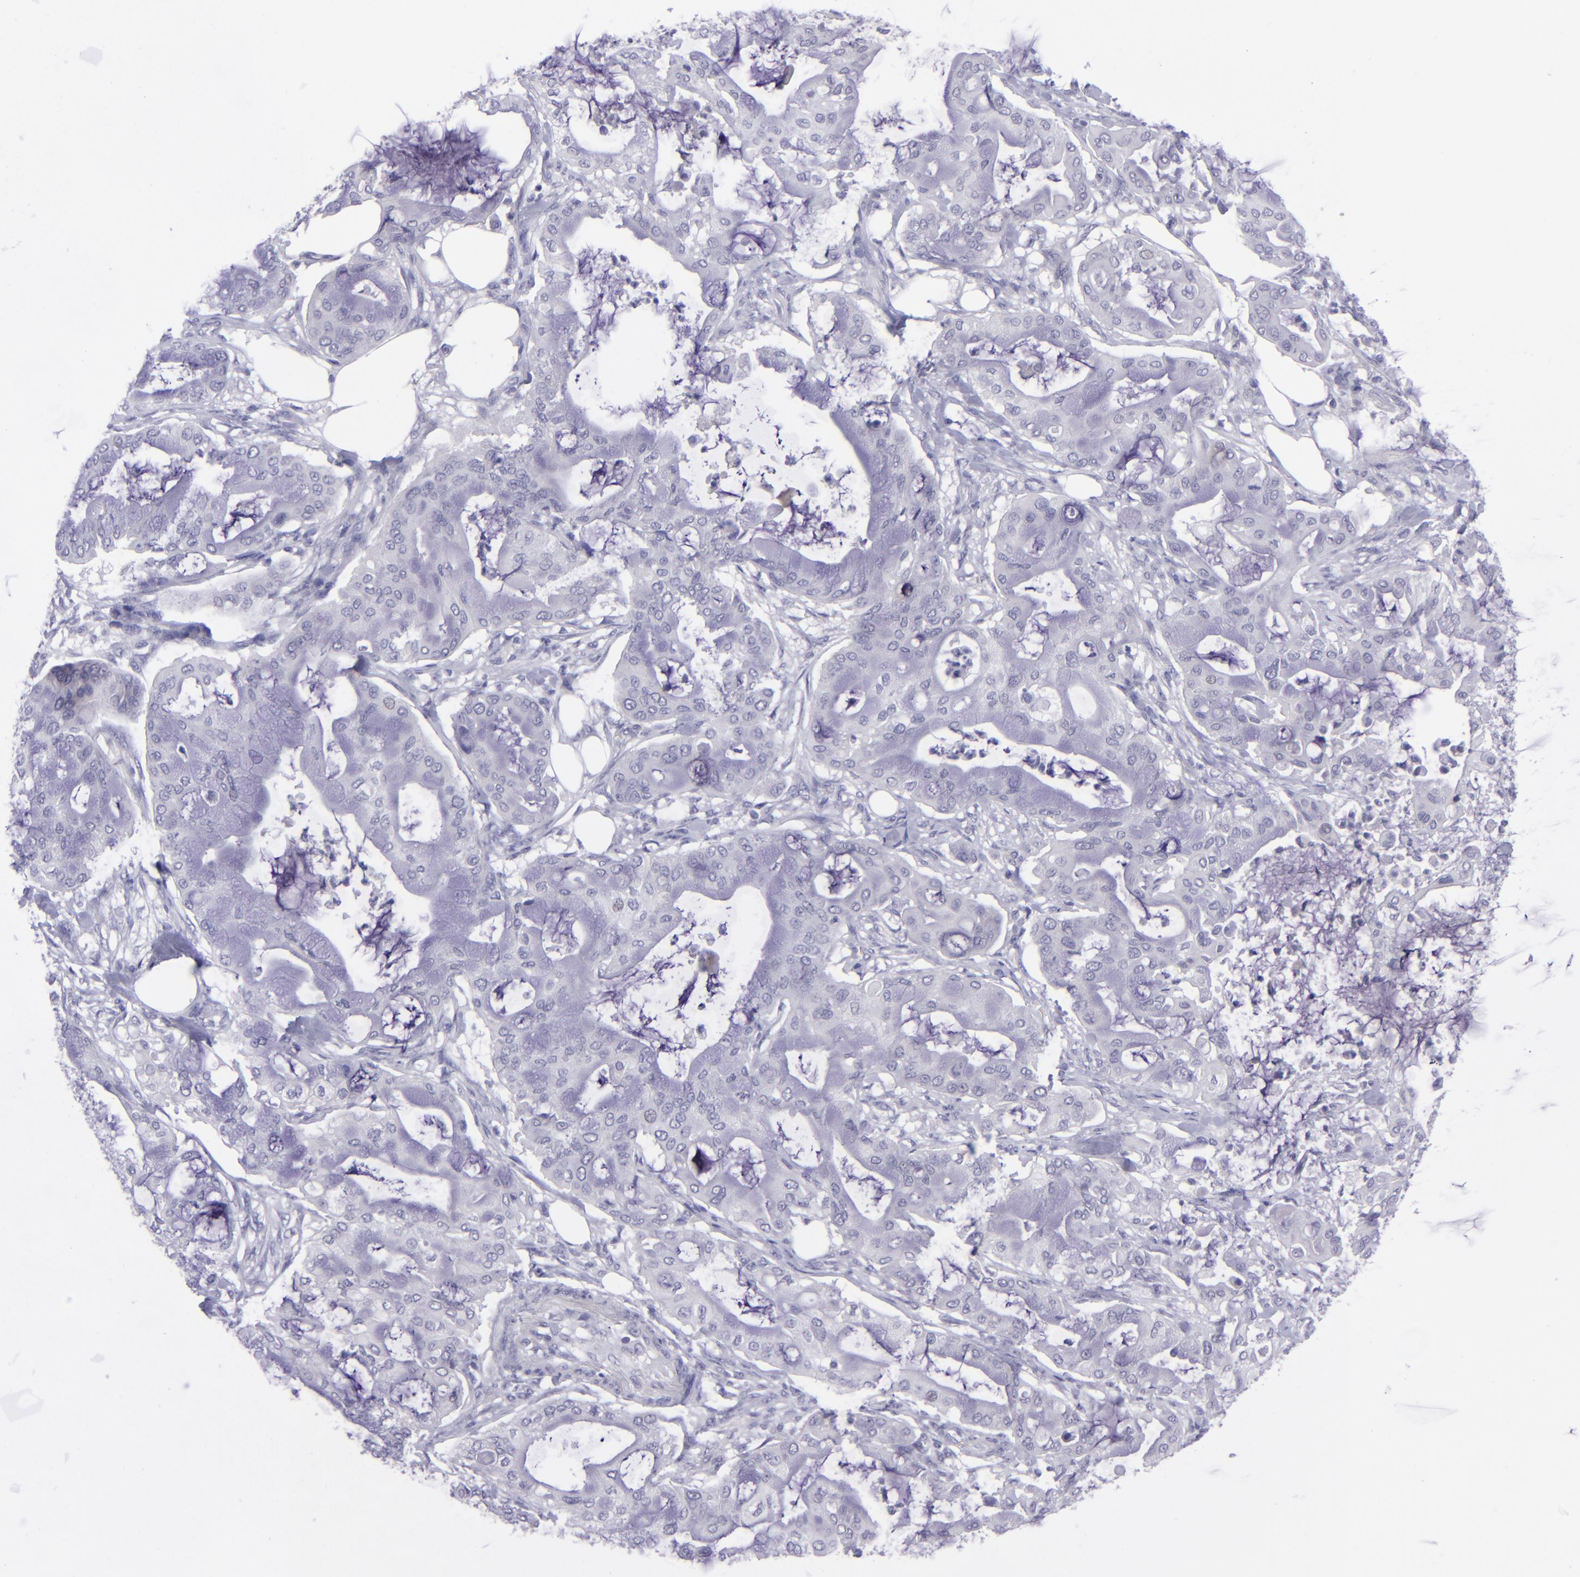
{"staining": {"intensity": "negative", "quantity": "none", "location": "none"}, "tissue": "pancreatic cancer", "cell_type": "Tumor cells", "image_type": "cancer", "snomed": [{"axis": "morphology", "description": "Adenocarcinoma, NOS"}, {"axis": "morphology", "description": "Adenocarcinoma, metastatic, NOS"}, {"axis": "topography", "description": "Lymph node"}, {"axis": "topography", "description": "Pancreas"}, {"axis": "topography", "description": "Duodenum"}], "caption": "IHC image of neoplastic tissue: human metastatic adenocarcinoma (pancreatic) stained with DAB exhibits no significant protein expression in tumor cells. (DAB immunohistochemistry (IHC), high magnification).", "gene": "POU2F2", "patient": {"sex": "female", "age": 64}}